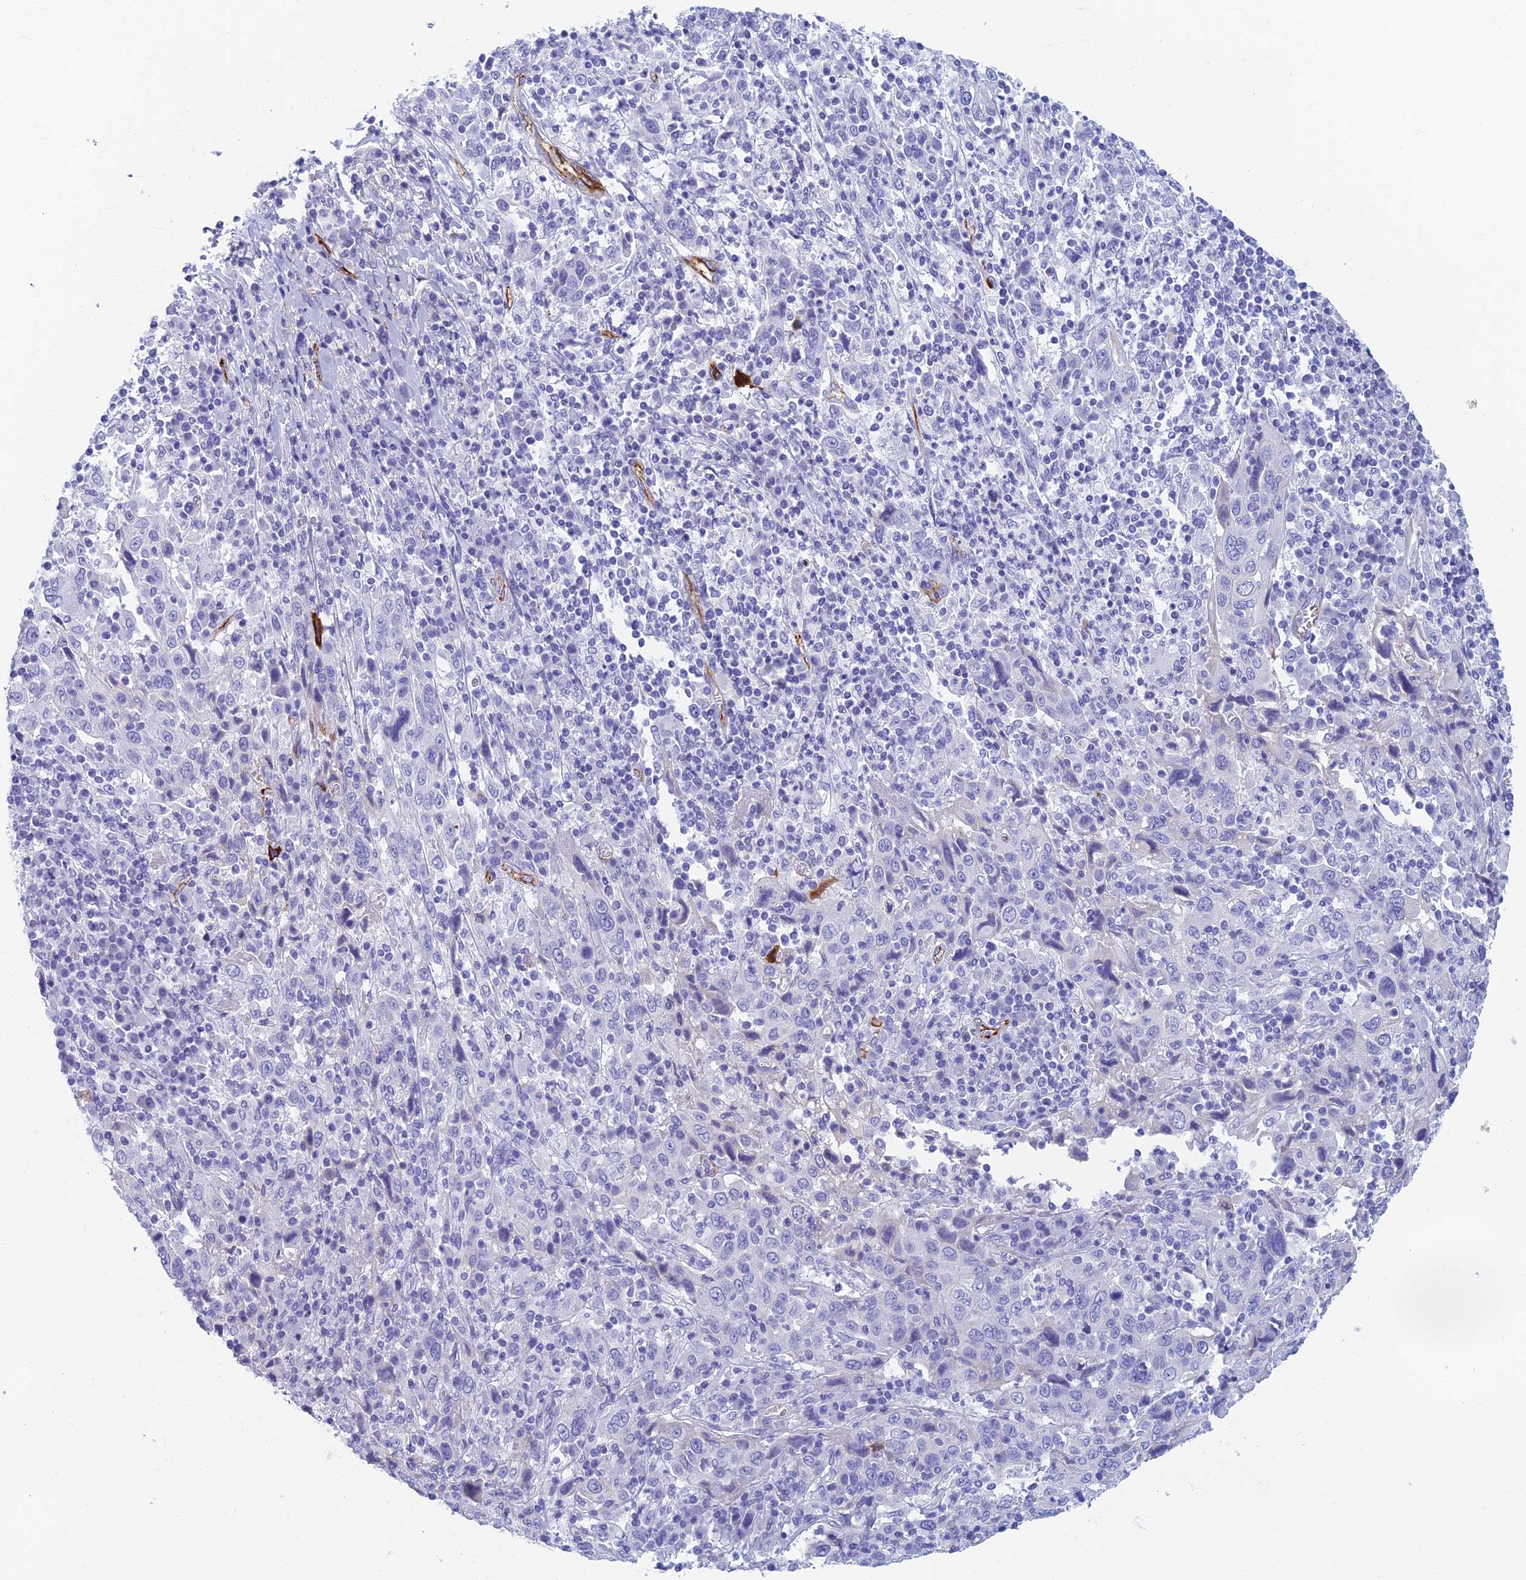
{"staining": {"intensity": "negative", "quantity": "none", "location": "none"}, "tissue": "cervical cancer", "cell_type": "Tumor cells", "image_type": "cancer", "snomed": [{"axis": "morphology", "description": "Squamous cell carcinoma, NOS"}, {"axis": "topography", "description": "Cervix"}], "caption": "Histopathology image shows no protein staining in tumor cells of squamous cell carcinoma (cervical) tissue.", "gene": "ETFRF1", "patient": {"sex": "female", "age": 46}}